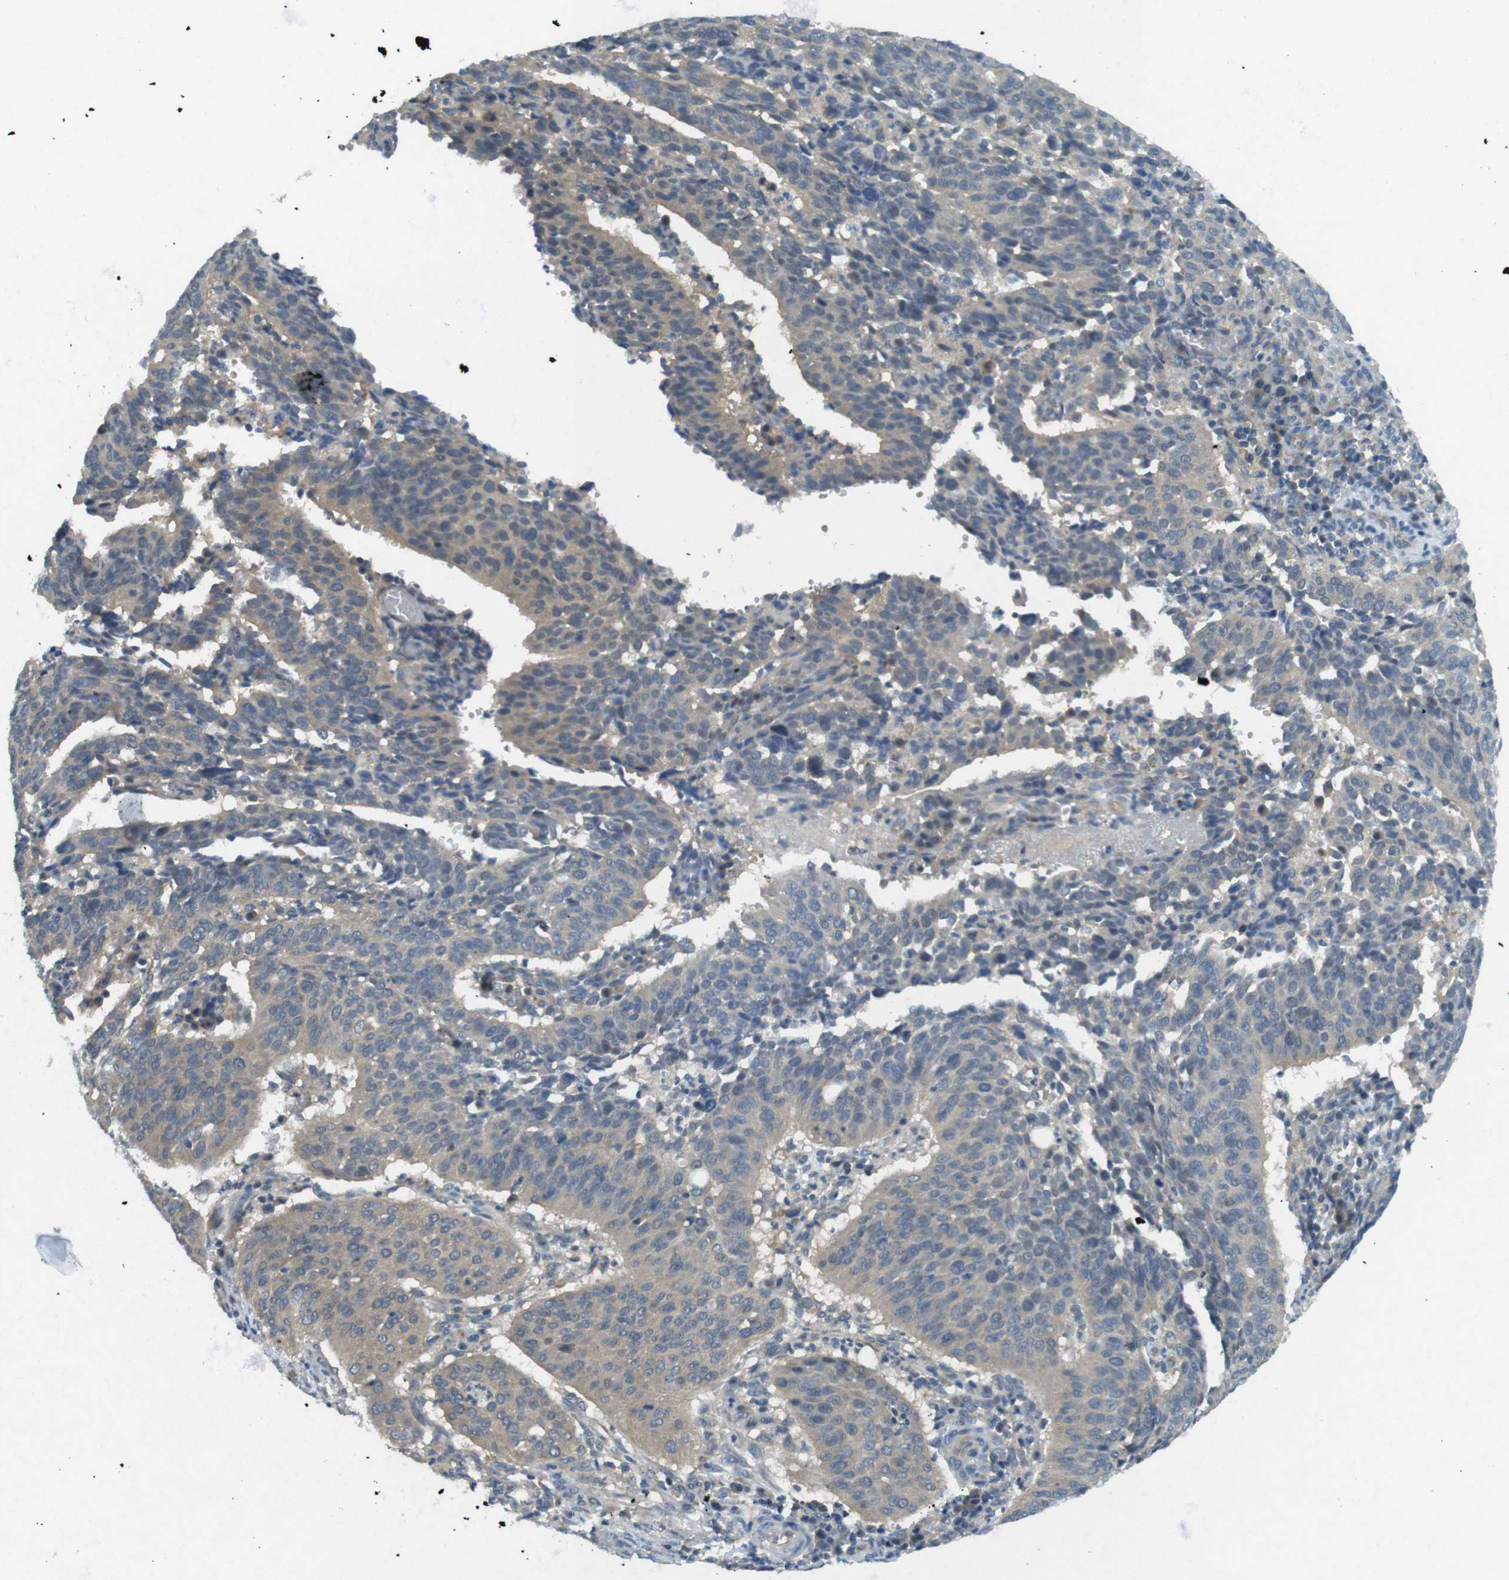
{"staining": {"intensity": "negative", "quantity": "none", "location": "none"}, "tissue": "cervical cancer", "cell_type": "Tumor cells", "image_type": "cancer", "snomed": [{"axis": "morphology", "description": "Normal tissue, NOS"}, {"axis": "morphology", "description": "Squamous cell carcinoma, NOS"}, {"axis": "topography", "description": "Cervix"}], "caption": "Cervical cancer (squamous cell carcinoma) was stained to show a protein in brown. There is no significant expression in tumor cells.", "gene": "SUGT1", "patient": {"sex": "female", "age": 39}}